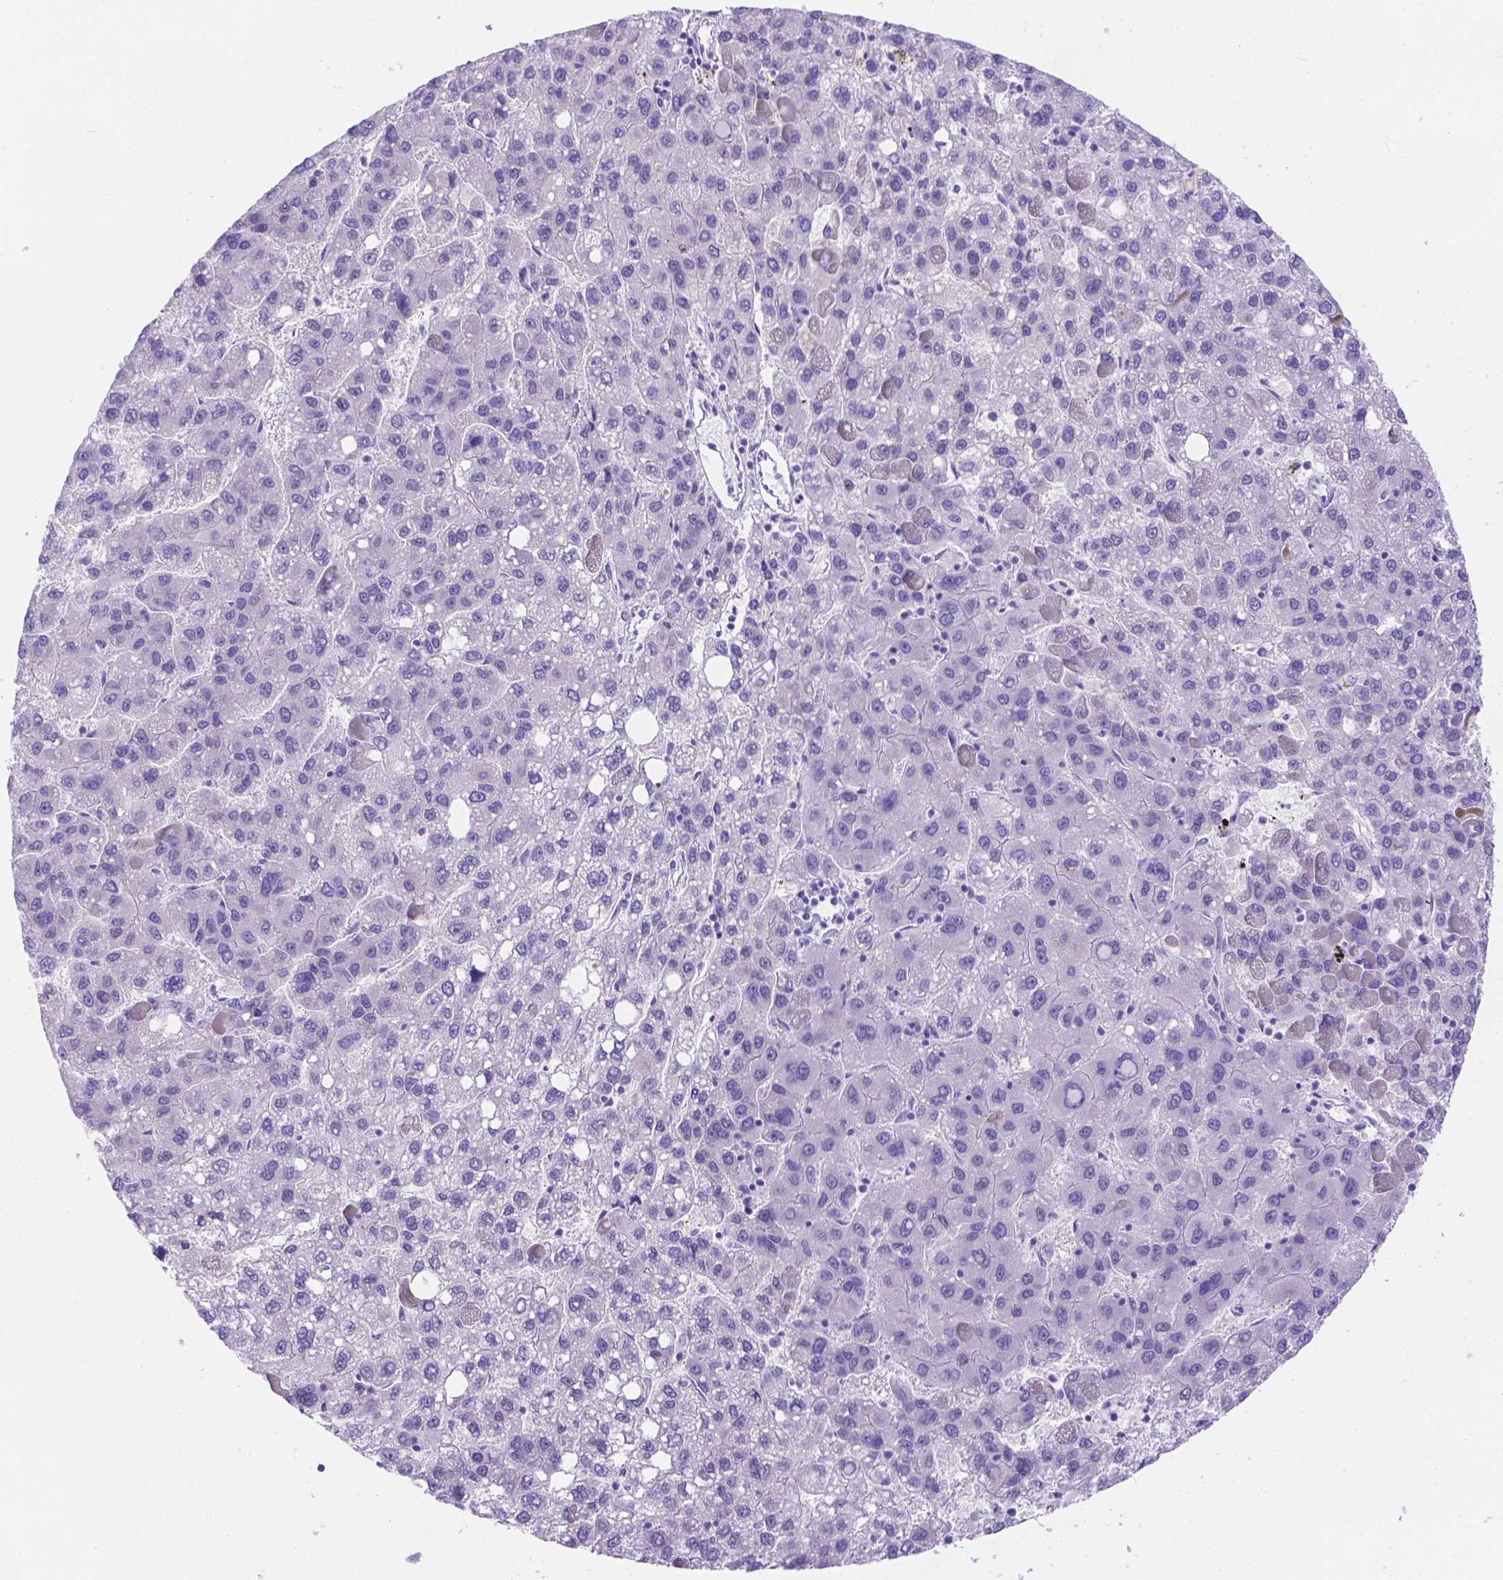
{"staining": {"intensity": "negative", "quantity": "none", "location": "none"}, "tissue": "liver cancer", "cell_type": "Tumor cells", "image_type": "cancer", "snomed": [{"axis": "morphology", "description": "Carcinoma, Hepatocellular, NOS"}, {"axis": "topography", "description": "Liver"}], "caption": "Human liver cancer (hepatocellular carcinoma) stained for a protein using immunohistochemistry demonstrates no staining in tumor cells.", "gene": "MLN", "patient": {"sex": "female", "age": 82}}